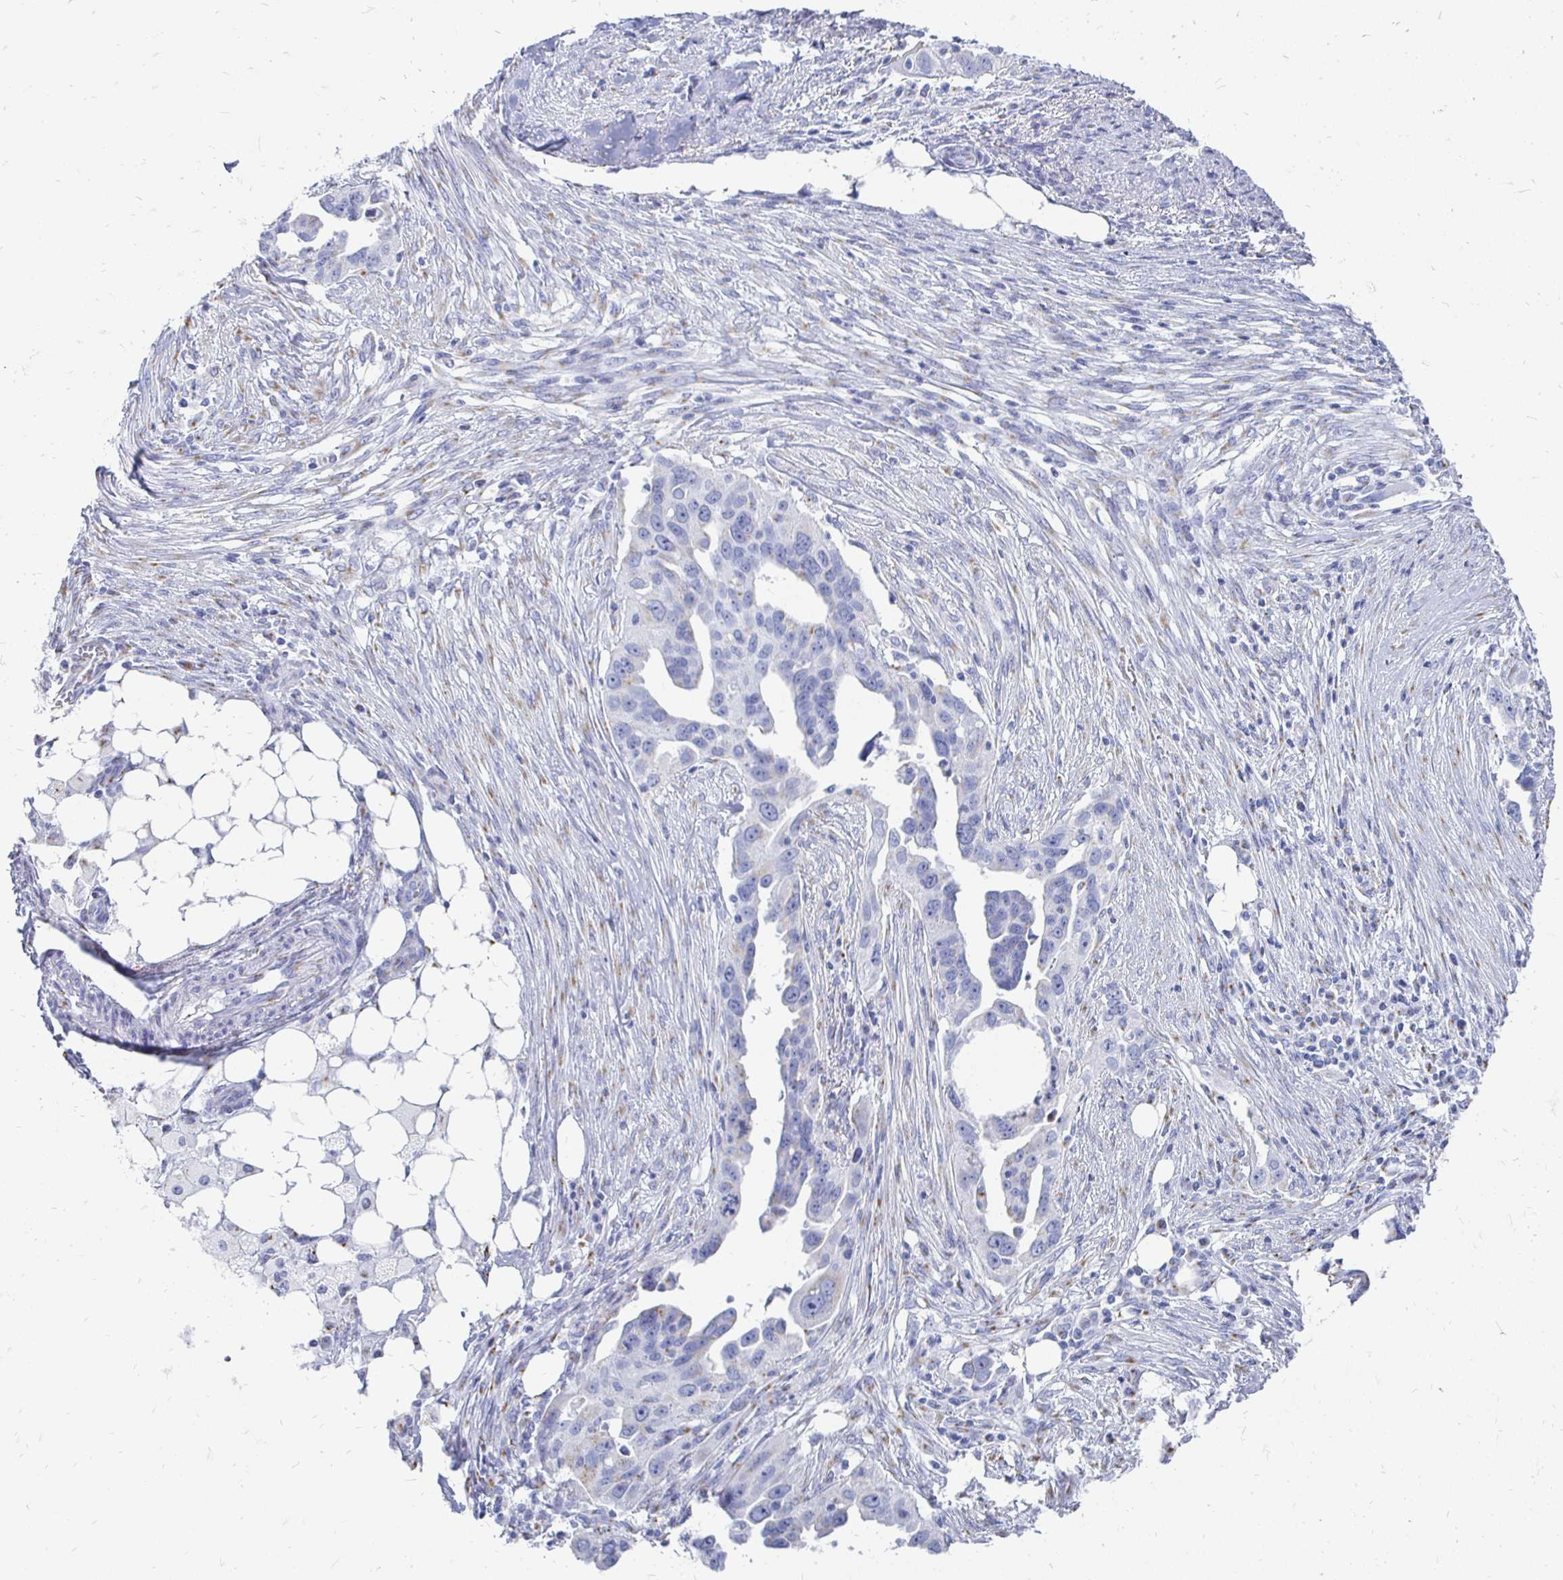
{"staining": {"intensity": "negative", "quantity": "none", "location": "none"}, "tissue": "ovarian cancer", "cell_type": "Tumor cells", "image_type": "cancer", "snomed": [{"axis": "morphology", "description": "Carcinoma, endometroid"}, {"axis": "morphology", "description": "Cystadenocarcinoma, serous, NOS"}, {"axis": "topography", "description": "Ovary"}], "caption": "DAB immunohistochemical staining of human ovarian serous cystadenocarcinoma reveals no significant expression in tumor cells.", "gene": "PAGE4", "patient": {"sex": "female", "age": 45}}